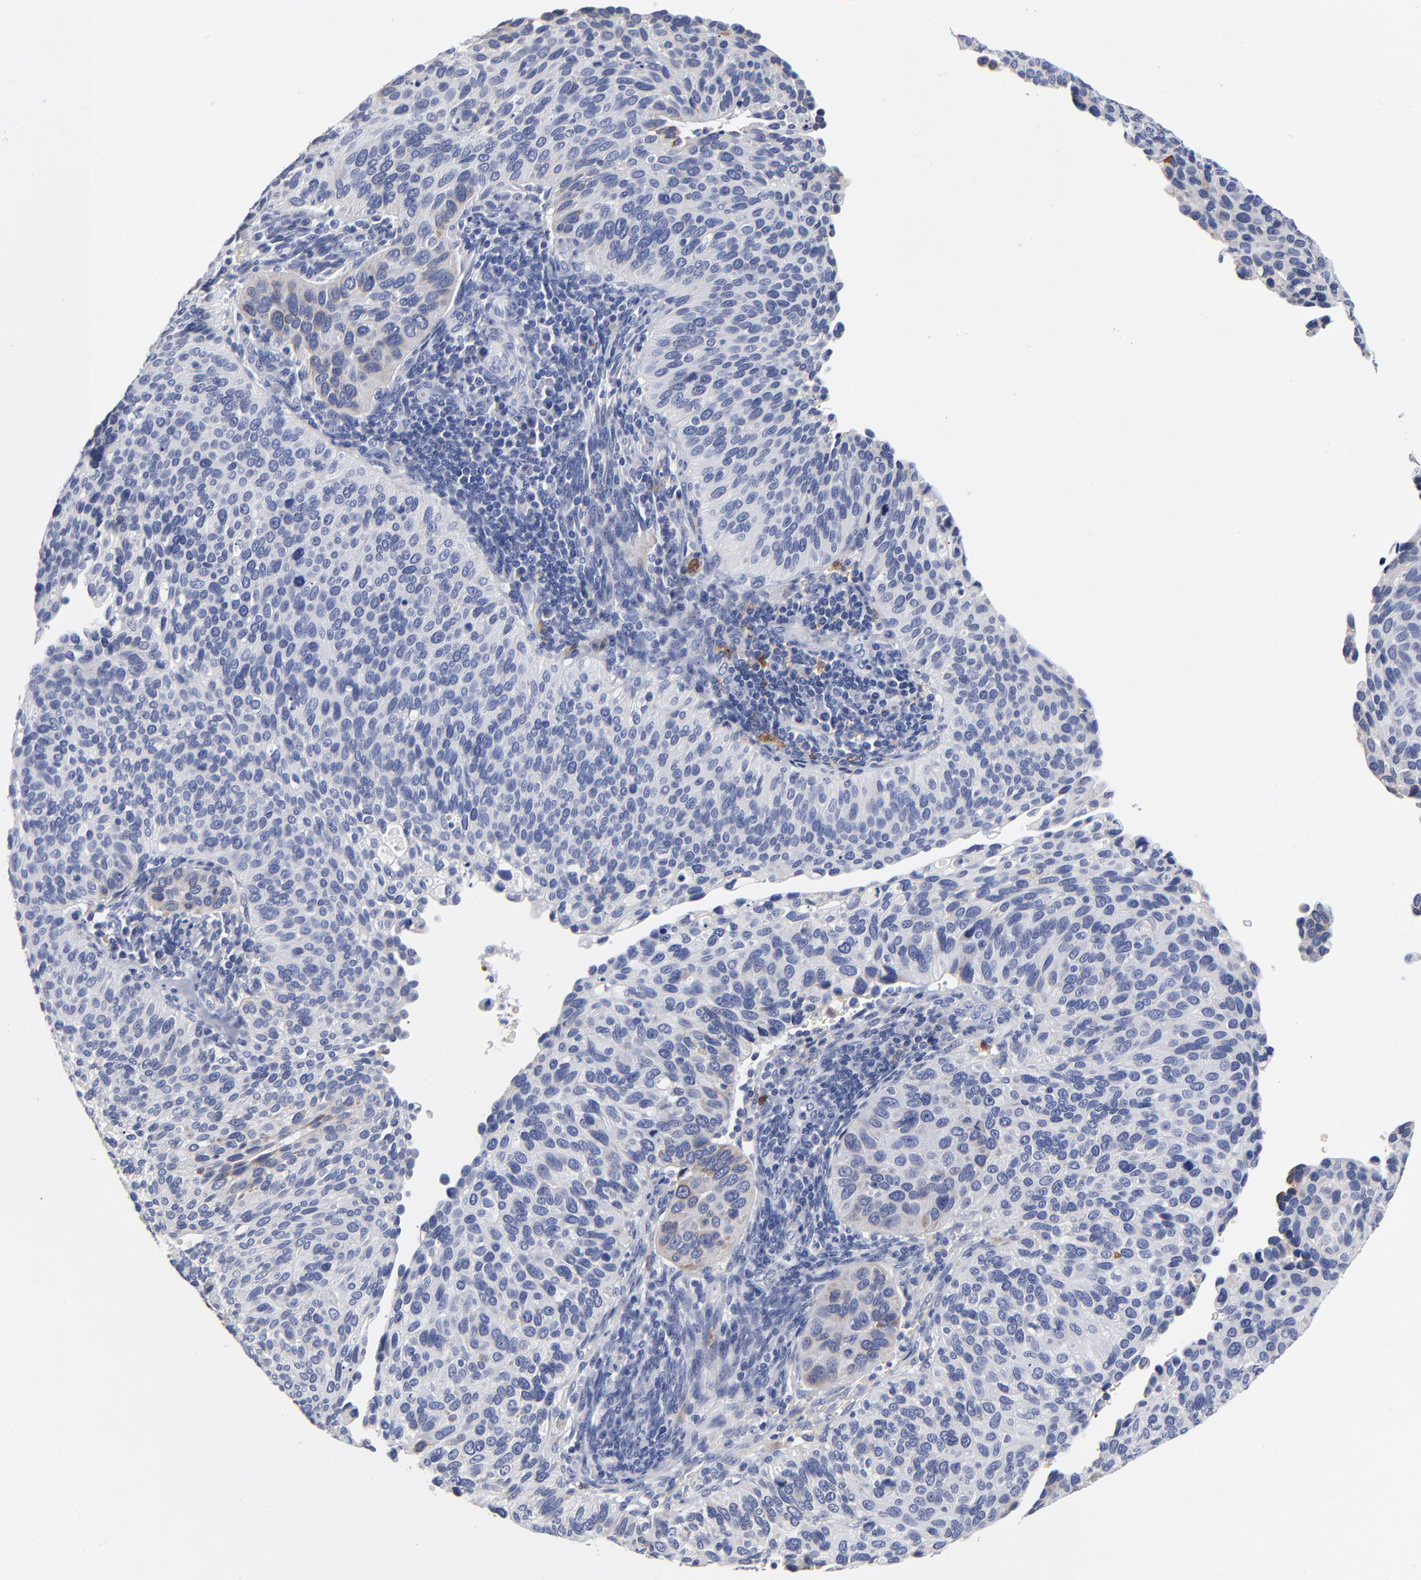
{"staining": {"intensity": "negative", "quantity": "none", "location": "none"}, "tissue": "cervical cancer", "cell_type": "Tumor cells", "image_type": "cancer", "snomed": [{"axis": "morphology", "description": "Adenocarcinoma, NOS"}, {"axis": "topography", "description": "Cervix"}], "caption": "Cervical cancer (adenocarcinoma) was stained to show a protein in brown. There is no significant positivity in tumor cells.", "gene": "PTP4A1", "patient": {"sex": "female", "age": 29}}